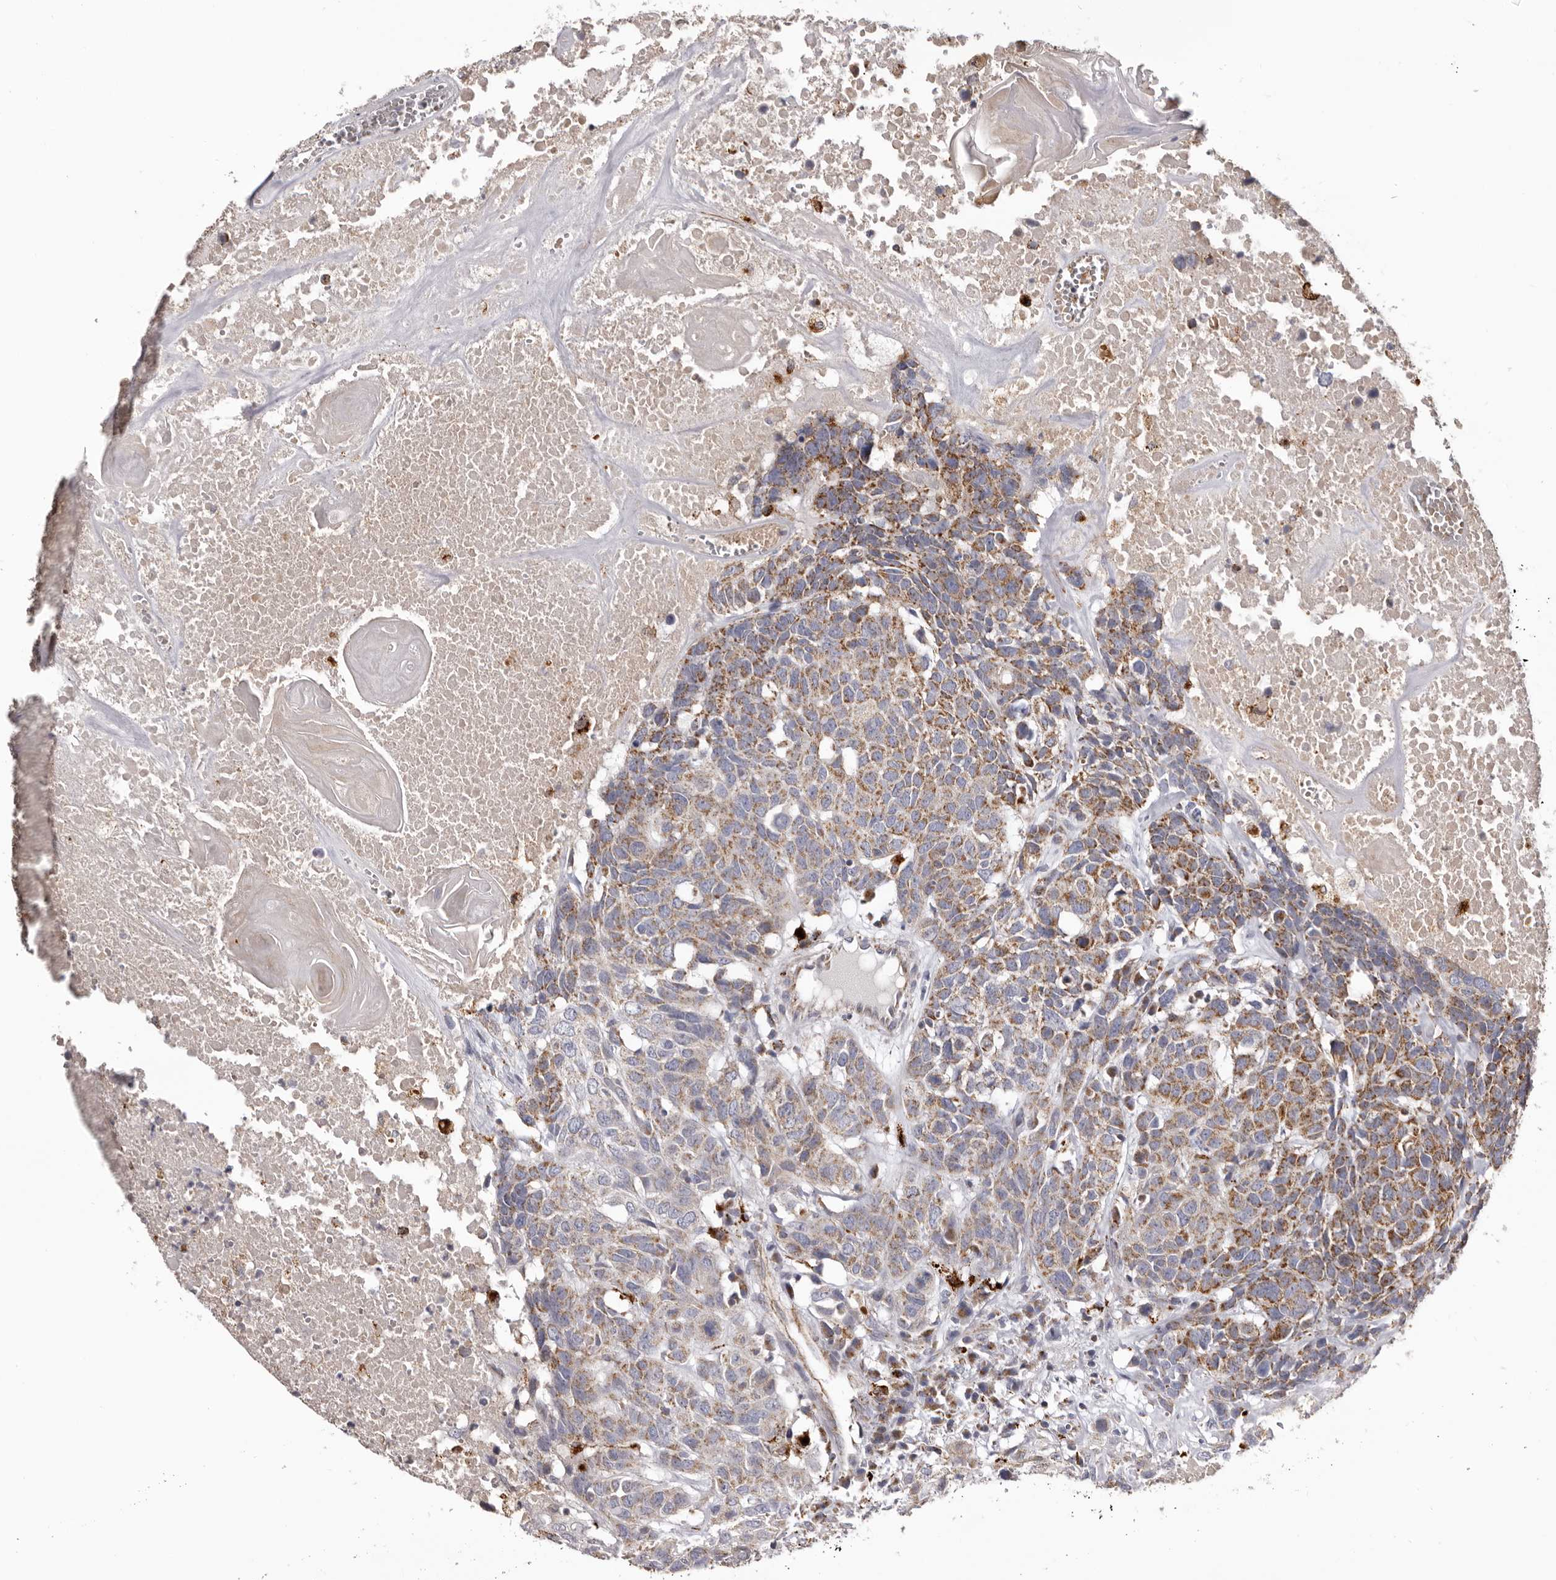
{"staining": {"intensity": "moderate", "quantity": ">75%", "location": "cytoplasmic/membranous"}, "tissue": "head and neck cancer", "cell_type": "Tumor cells", "image_type": "cancer", "snomed": [{"axis": "morphology", "description": "Squamous cell carcinoma, NOS"}, {"axis": "topography", "description": "Head-Neck"}], "caption": "High-magnification brightfield microscopy of head and neck squamous cell carcinoma stained with DAB (3,3'-diaminobenzidine) (brown) and counterstained with hematoxylin (blue). tumor cells exhibit moderate cytoplasmic/membranous positivity is appreciated in approximately>75% of cells.", "gene": "MECR", "patient": {"sex": "male", "age": 66}}